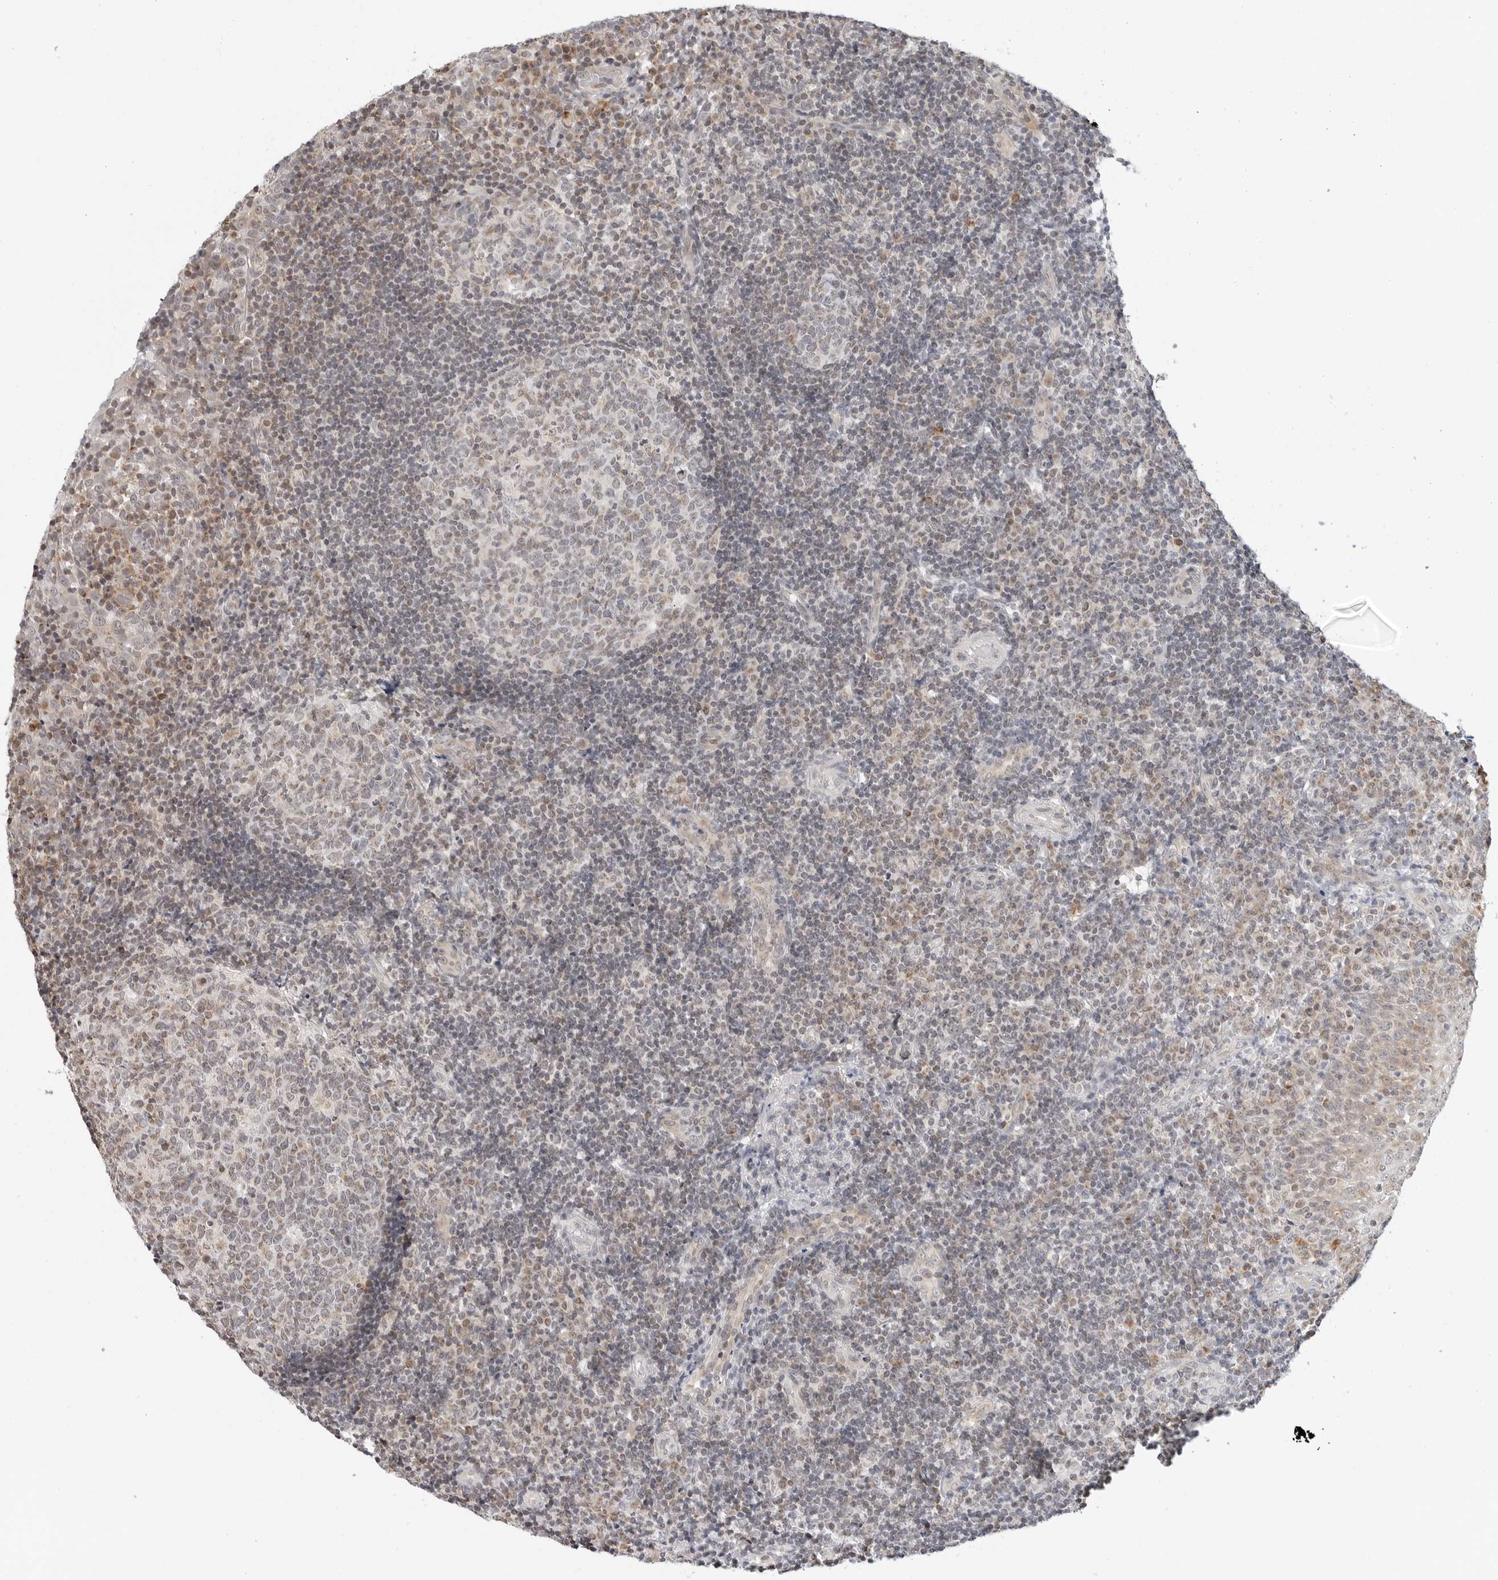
{"staining": {"intensity": "weak", "quantity": "25%-75%", "location": "cytoplasmic/membranous"}, "tissue": "tonsil", "cell_type": "Germinal center cells", "image_type": "normal", "snomed": [{"axis": "morphology", "description": "Normal tissue, NOS"}, {"axis": "topography", "description": "Tonsil"}], "caption": "Protein positivity by immunohistochemistry displays weak cytoplasmic/membranous staining in approximately 25%-75% of germinal center cells in unremarkable tonsil. Nuclei are stained in blue.", "gene": "POLR3GL", "patient": {"sex": "female", "age": 40}}